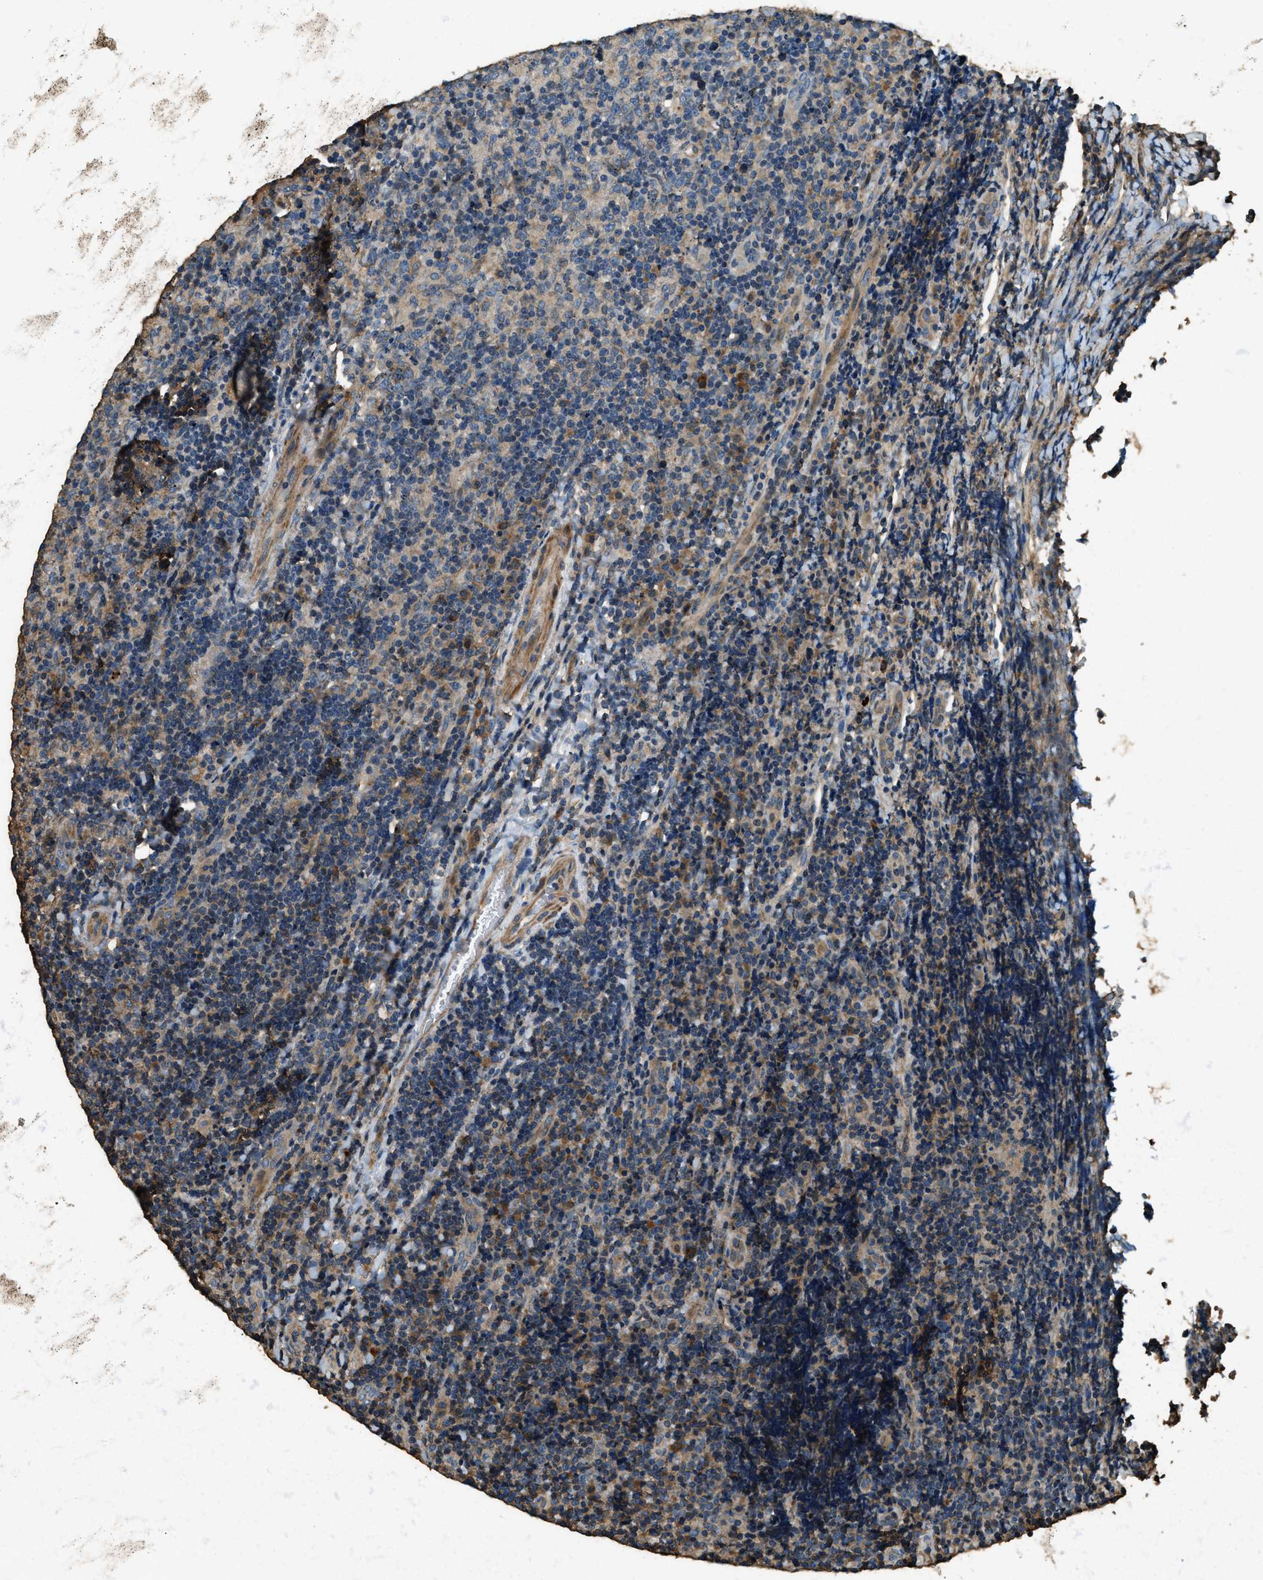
{"staining": {"intensity": "weak", "quantity": "25%-75%", "location": "cytoplasmic/membranous"}, "tissue": "lymphoma", "cell_type": "Tumor cells", "image_type": "cancer", "snomed": [{"axis": "morphology", "description": "Malignant lymphoma, non-Hodgkin's type, High grade"}, {"axis": "topography", "description": "Tonsil"}], "caption": "High-magnification brightfield microscopy of malignant lymphoma, non-Hodgkin's type (high-grade) stained with DAB (3,3'-diaminobenzidine) (brown) and counterstained with hematoxylin (blue). tumor cells exhibit weak cytoplasmic/membranous positivity is identified in about25%-75% of cells.", "gene": "ERGIC1", "patient": {"sex": "female", "age": 36}}